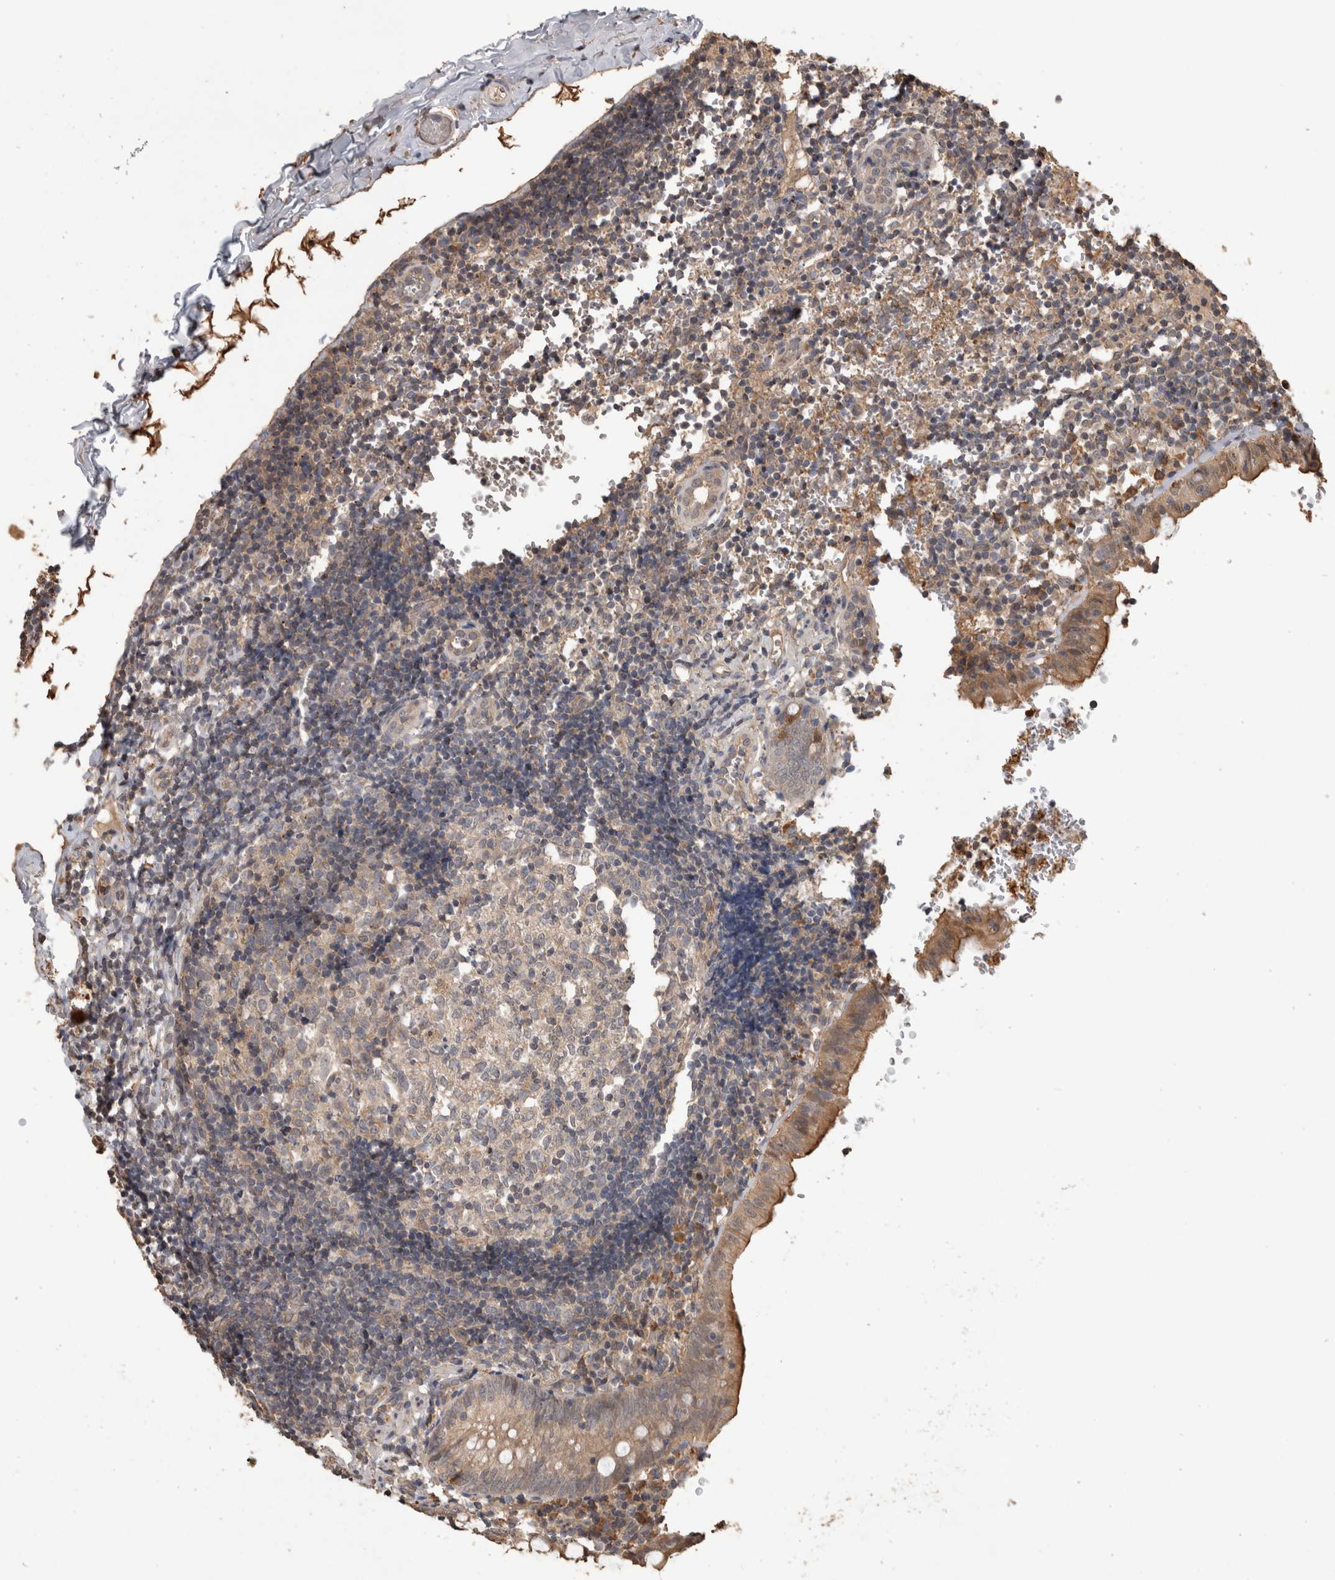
{"staining": {"intensity": "moderate", "quantity": "25%-75%", "location": "cytoplasmic/membranous"}, "tissue": "appendix", "cell_type": "Glandular cells", "image_type": "normal", "snomed": [{"axis": "morphology", "description": "Normal tissue, NOS"}, {"axis": "topography", "description": "Appendix"}], "caption": "This photomicrograph reveals immunohistochemistry (IHC) staining of benign appendix, with medium moderate cytoplasmic/membranous expression in approximately 25%-75% of glandular cells.", "gene": "RHPN1", "patient": {"sex": "male", "age": 8}}